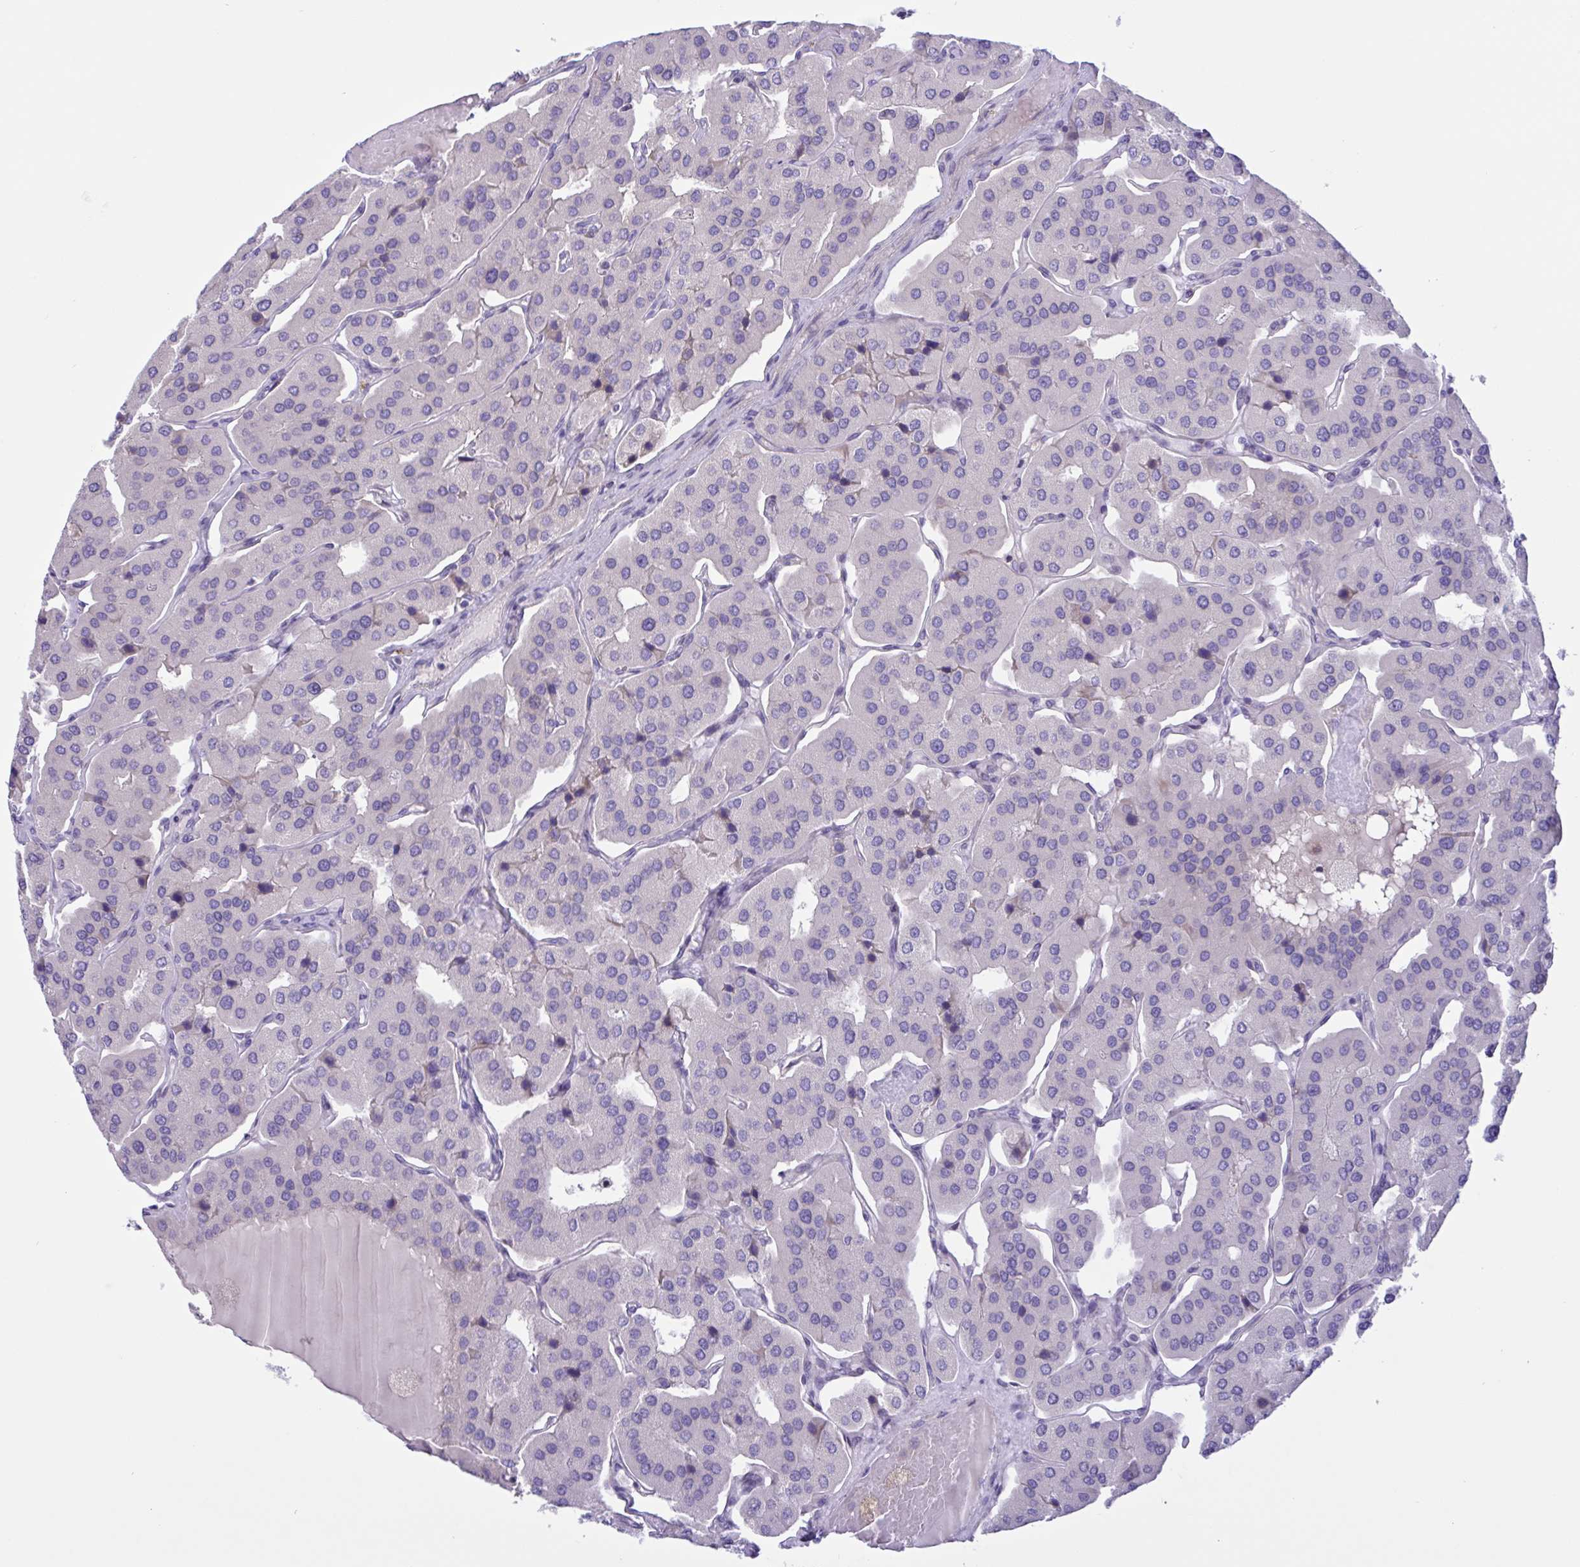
{"staining": {"intensity": "negative", "quantity": "none", "location": "none"}, "tissue": "parathyroid gland", "cell_type": "Glandular cells", "image_type": "normal", "snomed": [{"axis": "morphology", "description": "Normal tissue, NOS"}, {"axis": "morphology", "description": "Adenoma, NOS"}, {"axis": "topography", "description": "Parathyroid gland"}], "caption": "DAB (3,3'-diaminobenzidine) immunohistochemical staining of unremarkable human parathyroid gland reveals no significant expression in glandular cells. (DAB (3,3'-diaminobenzidine) immunohistochemistry with hematoxylin counter stain).", "gene": "DSC3", "patient": {"sex": "female", "age": 86}}